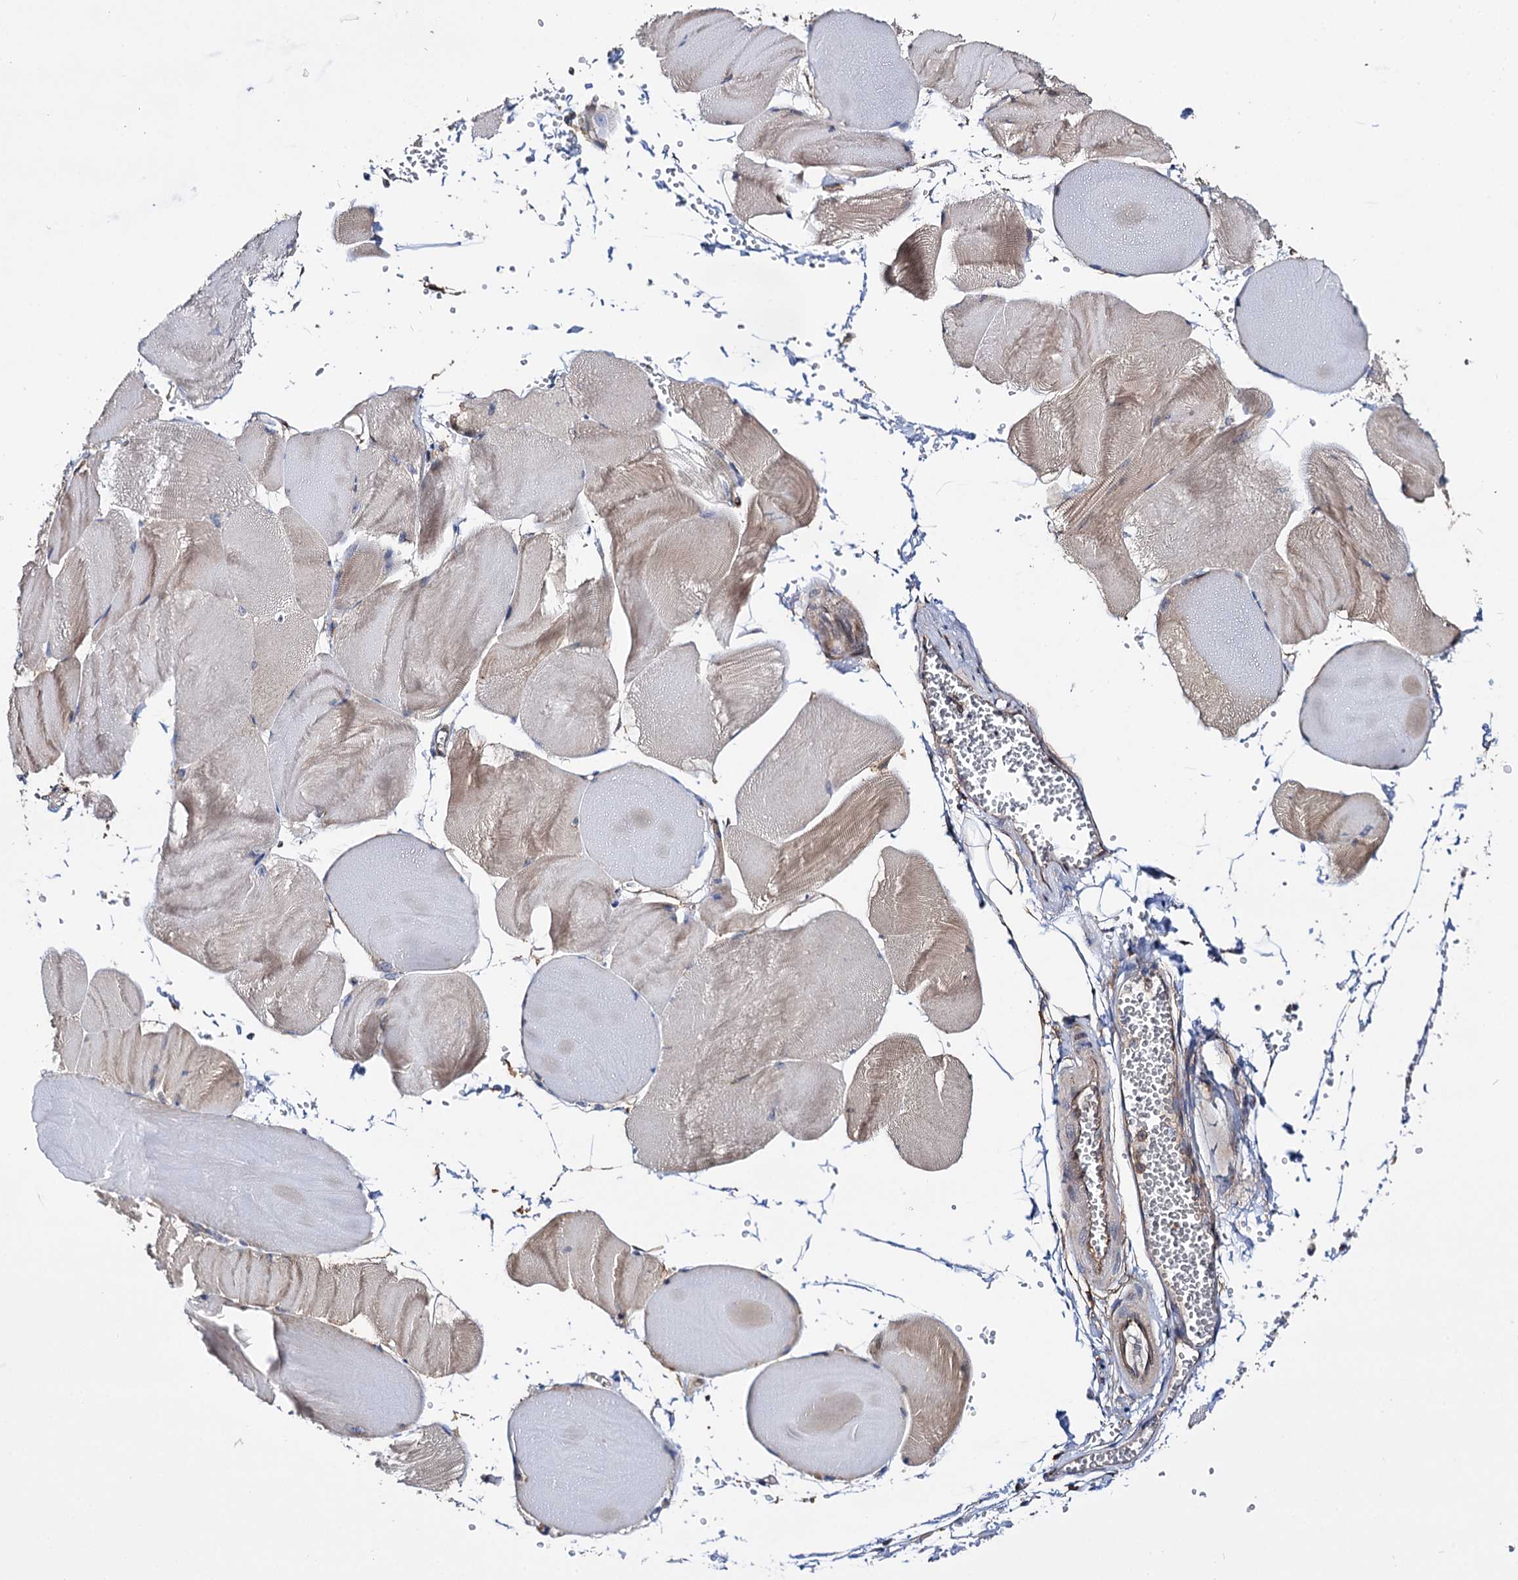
{"staining": {"intensity": "weak", "quantity": "<25%", "location": "cytoplasmic/membranous"}, "tissue": "skeletal muscle", "cell_type": "Myocytes", "image_type": "normal", "snomed": [{"axis": "morphology", "description": "Normal tissue, NOS"}, {"axis": "morphology", "description": "Basal cell carcinoma"}, {"axis": "topography", "description": "Skeletal muscle"}], "caption": "DAB immunohistochemical staining of benign skeletal muscle exhibits no significant positivity in myocytes.", "gene": "IDI1", "patient": {"sex": "female", "age": 64}}